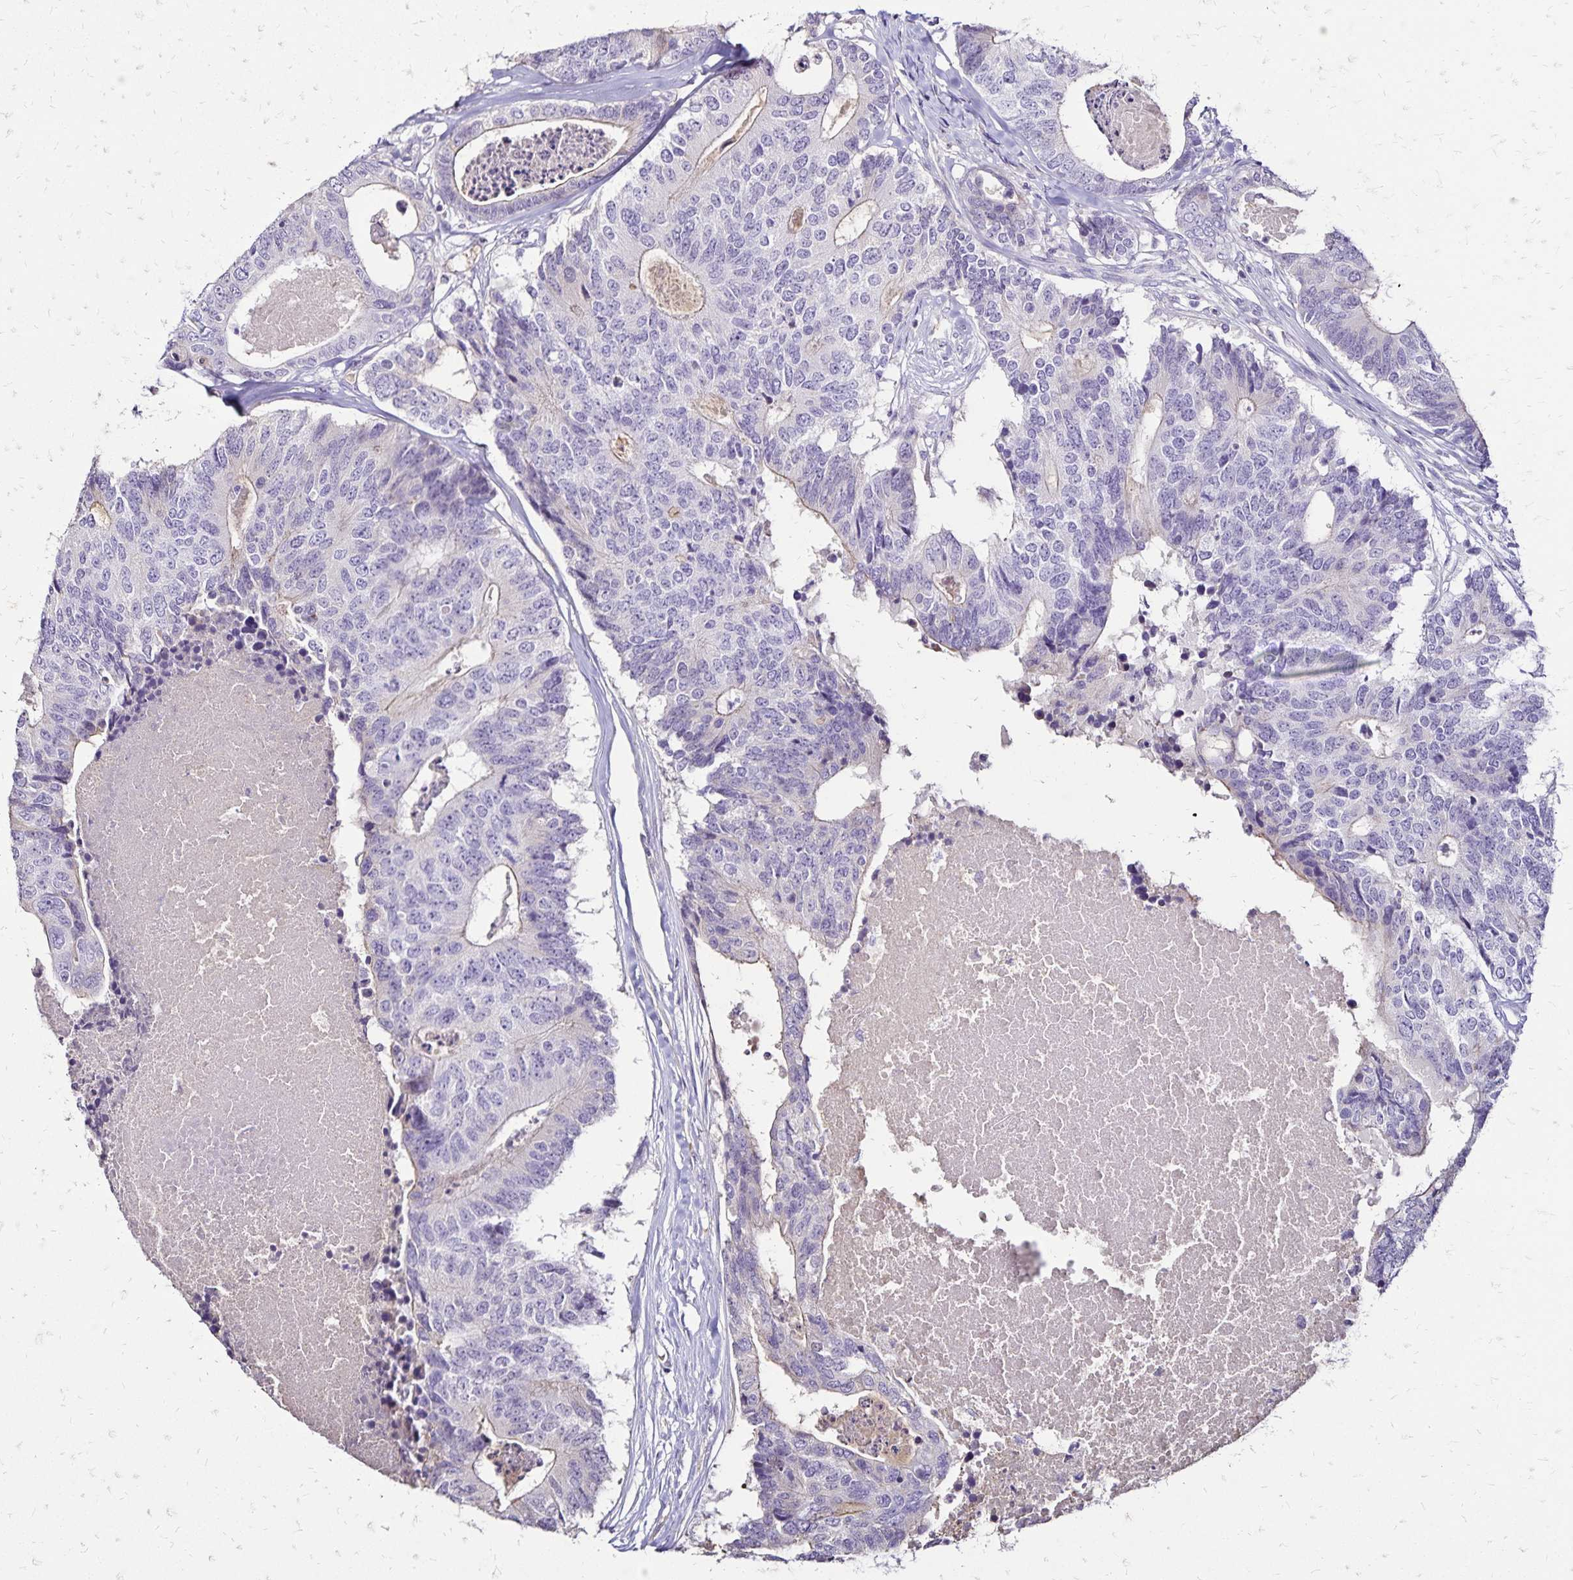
{"staining": {"intensity": "negative", "quantity": "none", "location": "none"}, "tissue": "colorectal cancer", "cell_type": "Tumor cells", "image_type": "cancer", "snomed": [{"axis": "morphology", "description": "Adenocarcinoma, NOS"}, {"axis": "topography", "description": "Colon"}], "caption": "Tumor cells are negative for protein expression in human colorectal cancer.", "gene": "KISS1", "patient": {"sex": "female", "age": 67}}